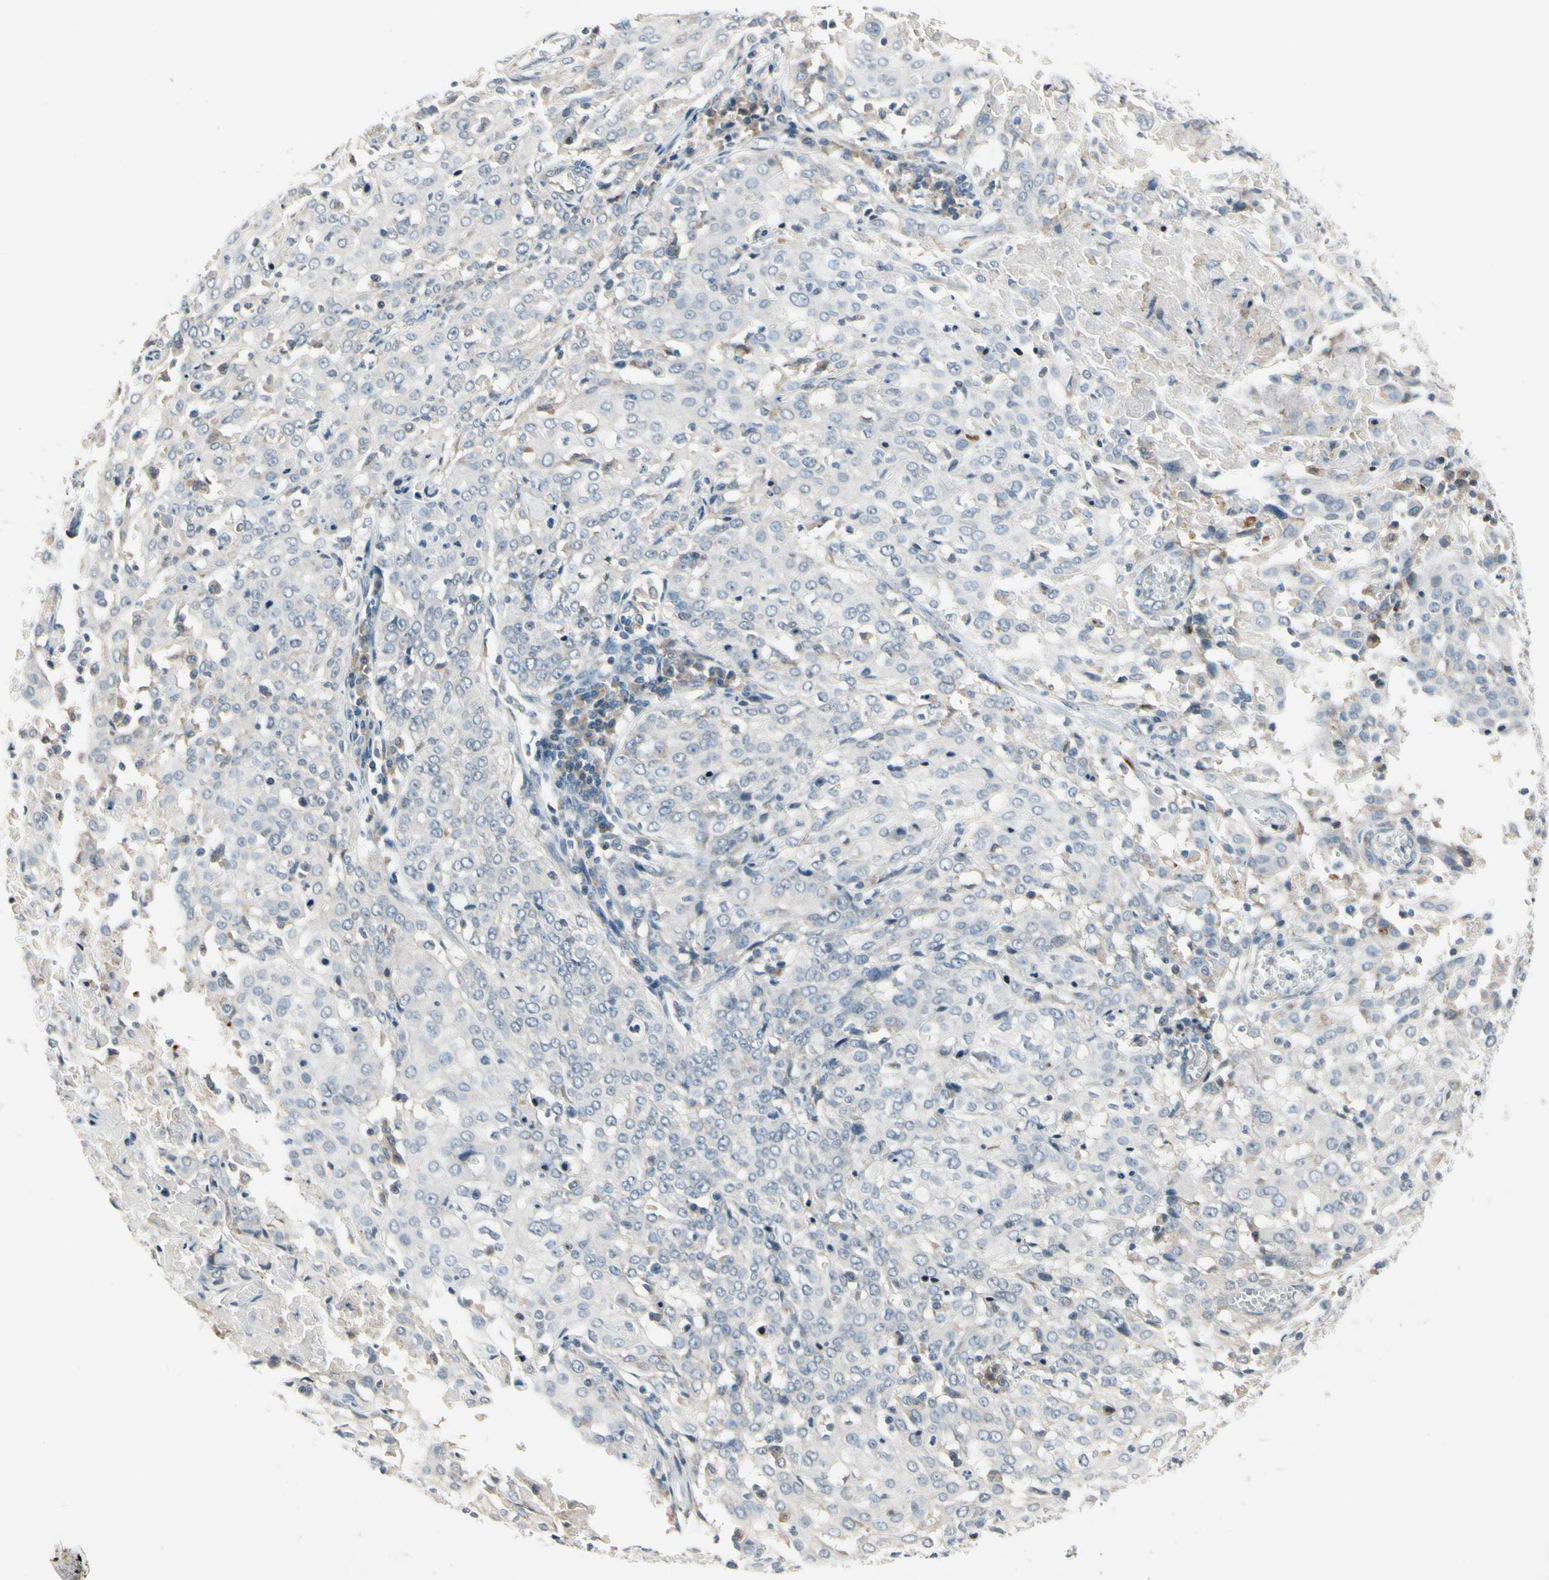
{"staining": {"intensity": "negative", "quantity": "none", "location": "none"}, "tissue": "cervical cancer", "cell_type": "Tumor cells", "image_type": "cancer", "snomed": [{"axis": "morphology", "description": "Squamous cell carcinoma, NOS"}, {"axis": "topography", "description": "Cervix"}], "caption": "Cervical cancer was stained to show a protein in brown. There is no significant positivity in tumor cells. (DAB IHC visualized using brightfield microscopy, high magnification).", "gene": "PIP5K1B", "patient": {"sex": "female", "age": 39}}